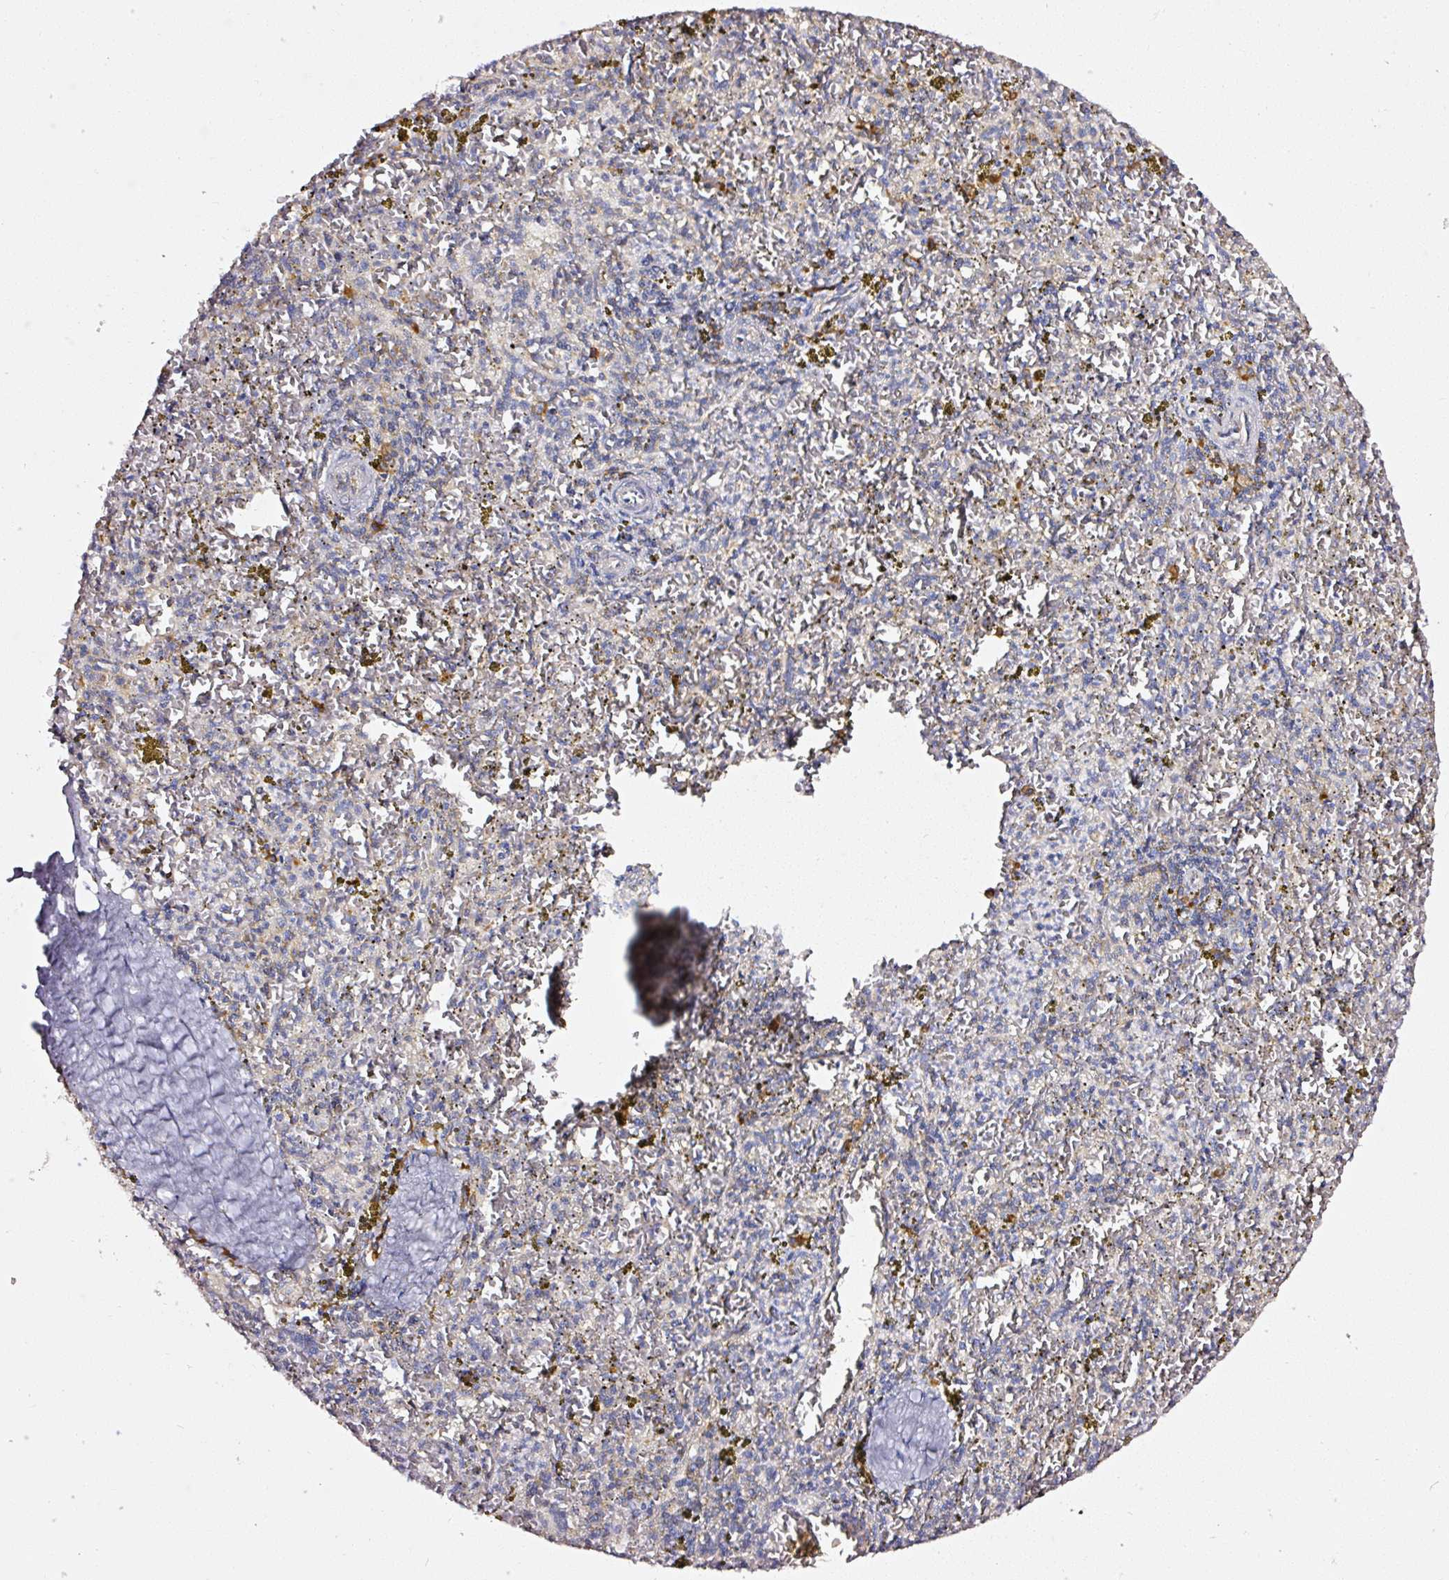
{"staining": {"intensity": "negative", "quantity": "none", "location": "none"}, "tissue": "spleen", "cell_type": "Cells in red pulp", "image_type": "normal", "snomed": [{"axis": "morphology", "description": "Normal tissue, NOS"}, {"axis": "topography", "description": "Spleen"}], "caption": "The photomicrograph shows no staining of cells in red pulp in normal spleen.", "gene": "RPL10A", "patient": {"sex": "male", "age": 57}}